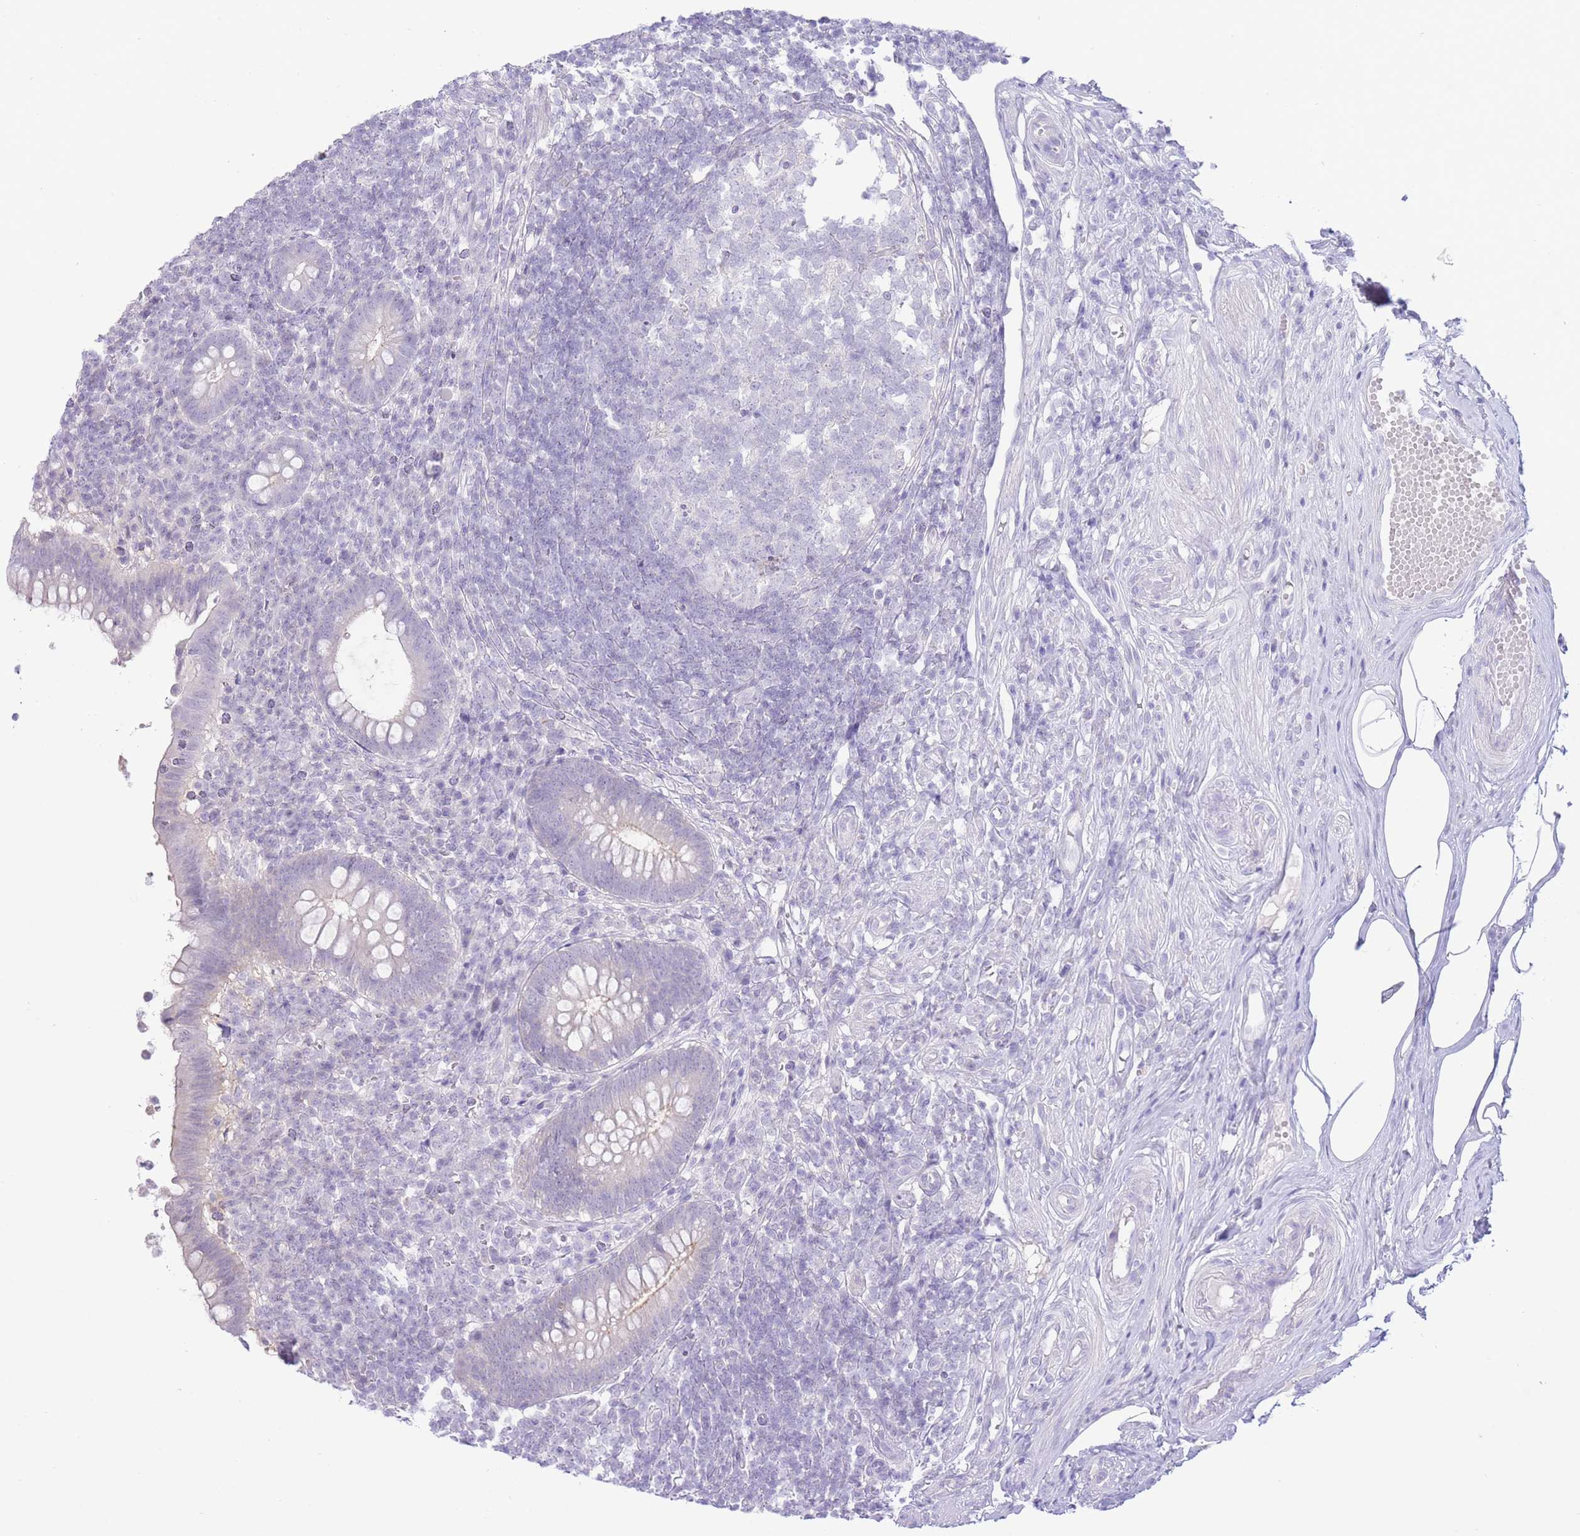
{"staining": {"intensity": "negative", "quantity": "none", "location": "none"}, "tissue": "appendix", "cell_type": "Glandular cells", "image_type": "normal", "snomed": [{"axis": "morphology", "description": "Normal tissue, NOS"}, {"axis": "topography", "description": "Appendix"}], "caption": "A high-resolution histopathology image shows immunohistochemistry (IHC) staining of normal appendix, which shows no significant staining in glandular cells.", "gene": "ZNF212", "patient": {"sex": "female", "age": 56}}